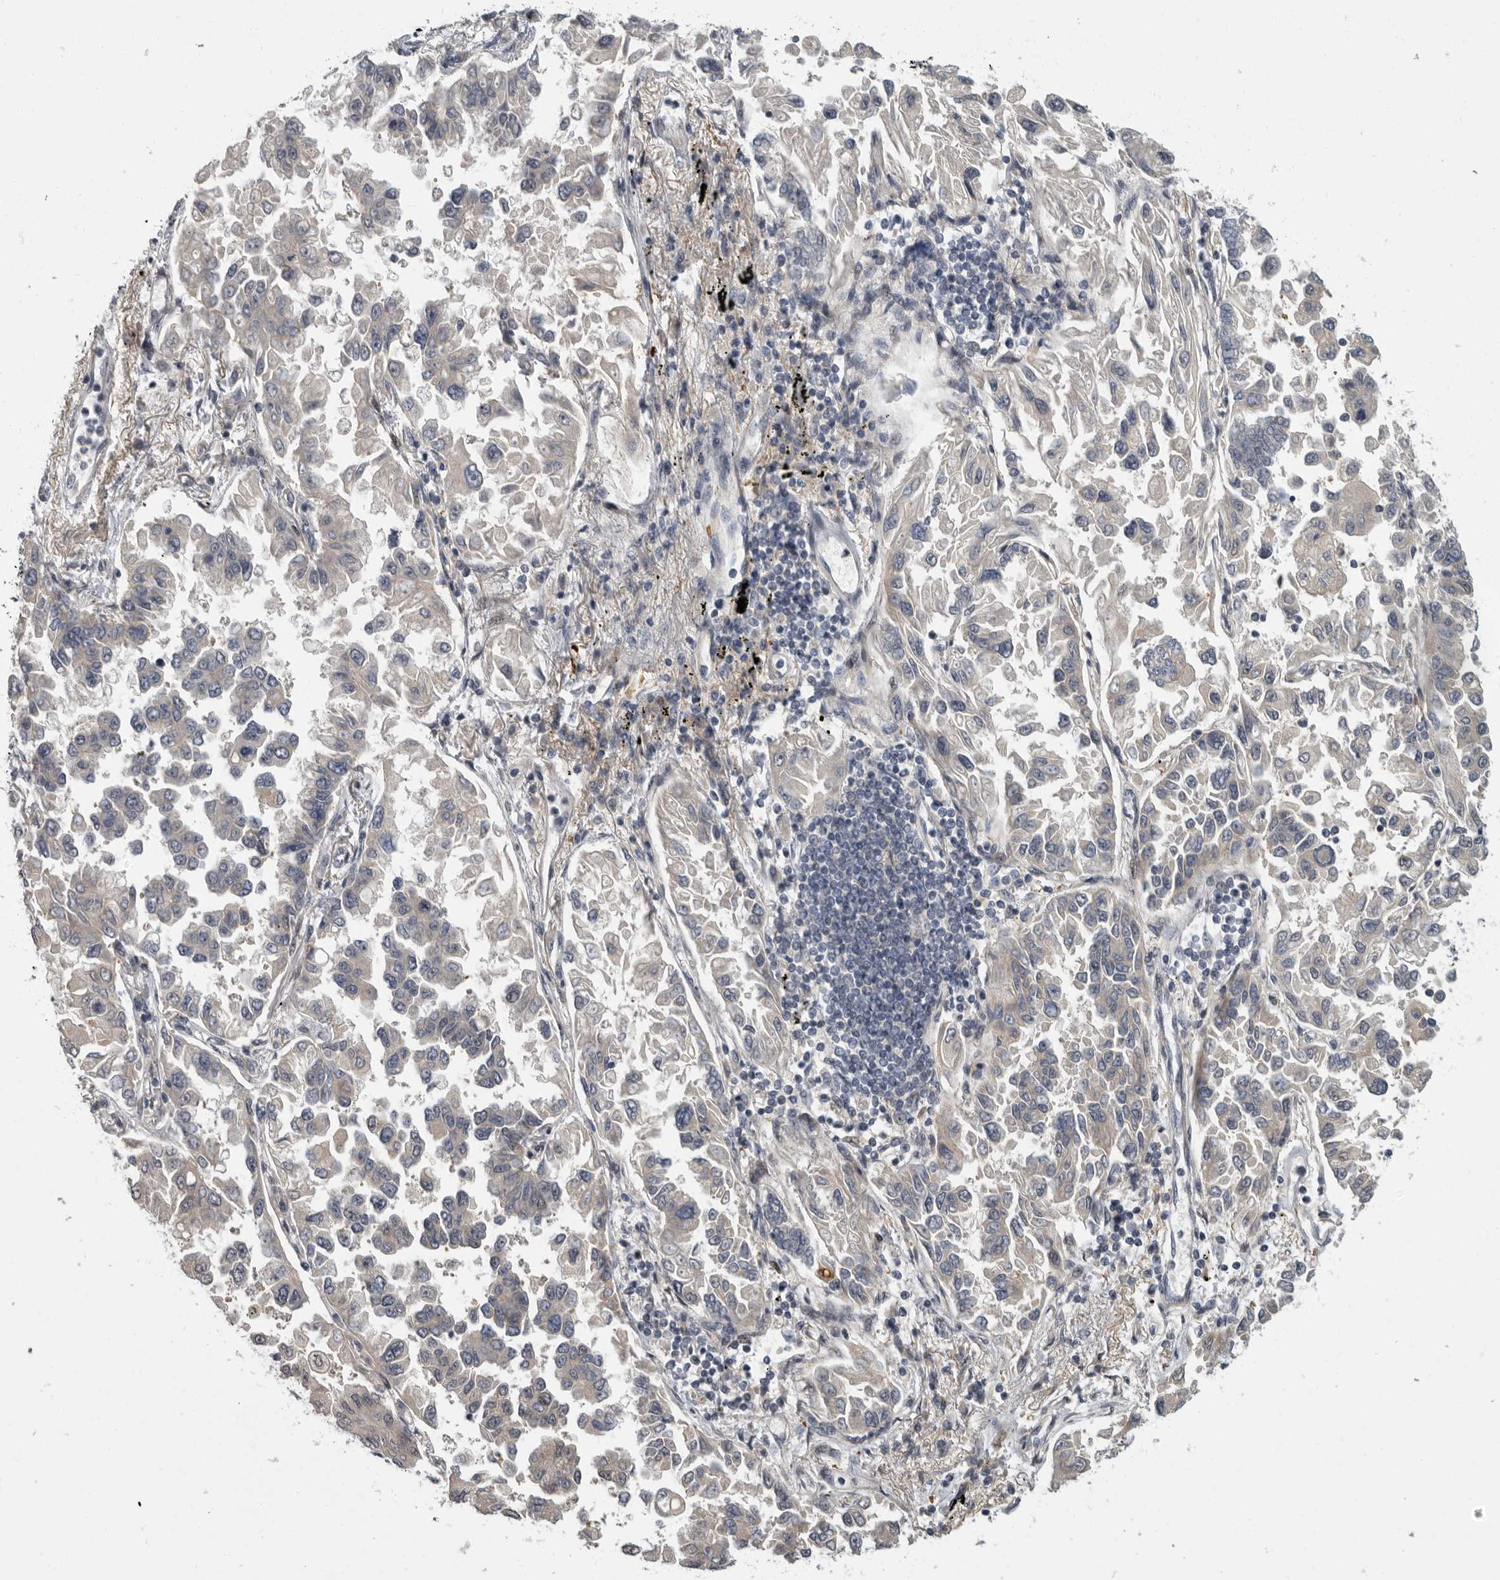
{"staining": {"intensity": "negative", "quantity": "none", "location": "none"}, "tissue": "lung cancer", "cell_type": "Tumor cells", "image_type": "cancer", "snomed": [{"axis": "morphology", "description": "Adenocarcinoma, NOS"}, {"axis": "topography", "description": "Lung"}], "caption": "Immunohistochemical staining of human lung cancer reveals no significant positivity in tumor cells.", "gene": "PDE7A", "patient": {"sex": "female", "age": 67}}